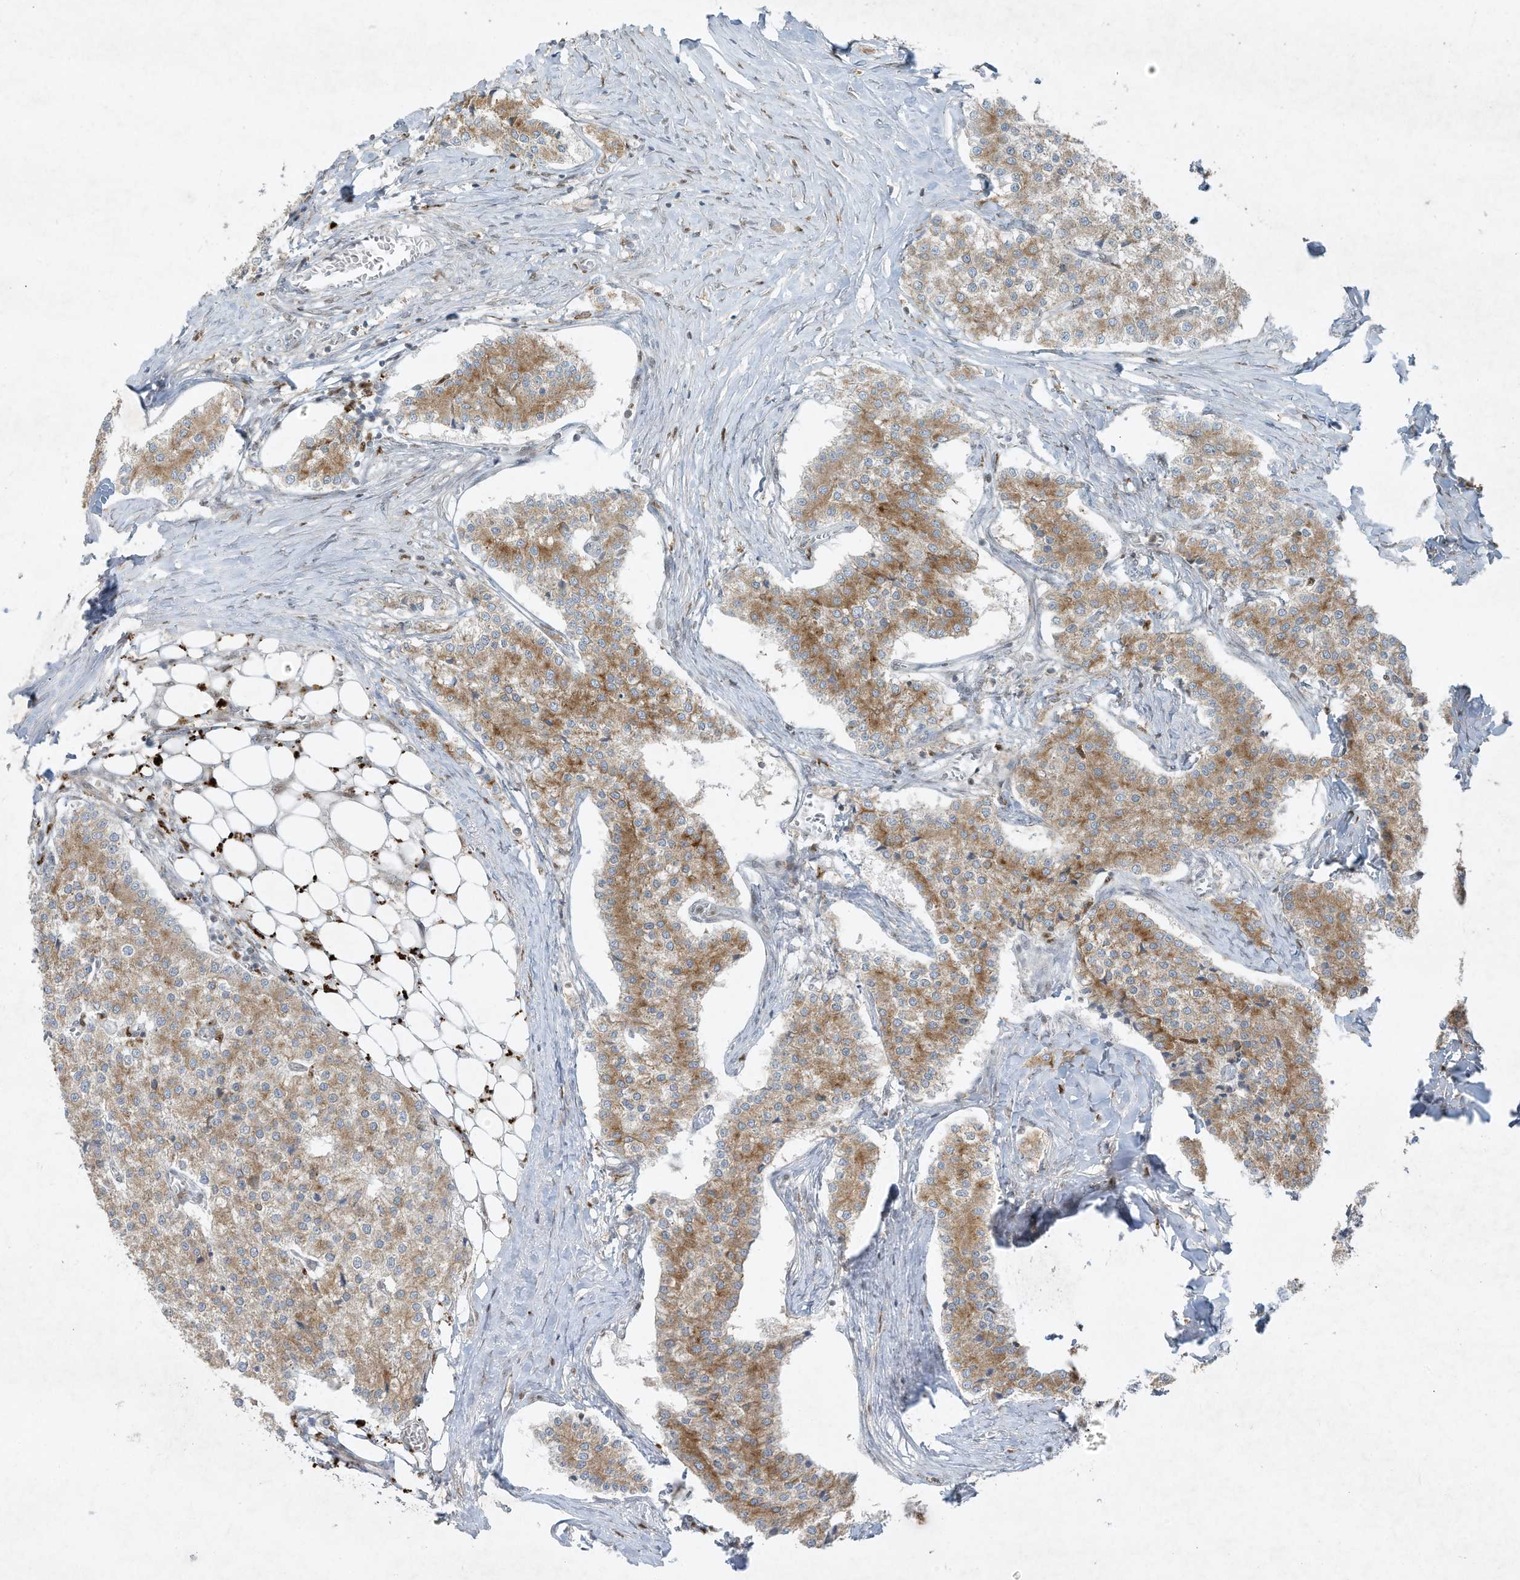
{"staining": {"intensity": "moderate", "quantity": ">75%", "location": "cytoplasmic/membranous"}, "tissue": "carcinoid", "cell_type": "Tumor cells", "image_type": "cancer", "snomed": [{"axis": "morphology", "description": "Carcinoid, malignant, NOS"}, {"axis": "topography", "description": "Colon"}], "caption": "Malignant carcinoid tissue reveals moderate cytoplasmic/membranous positivity in about >75% of tumor cells, visualized by immunohistochemistry.", "gene": "TUBE1", "patient": {"sex": "female", "age": 52}}